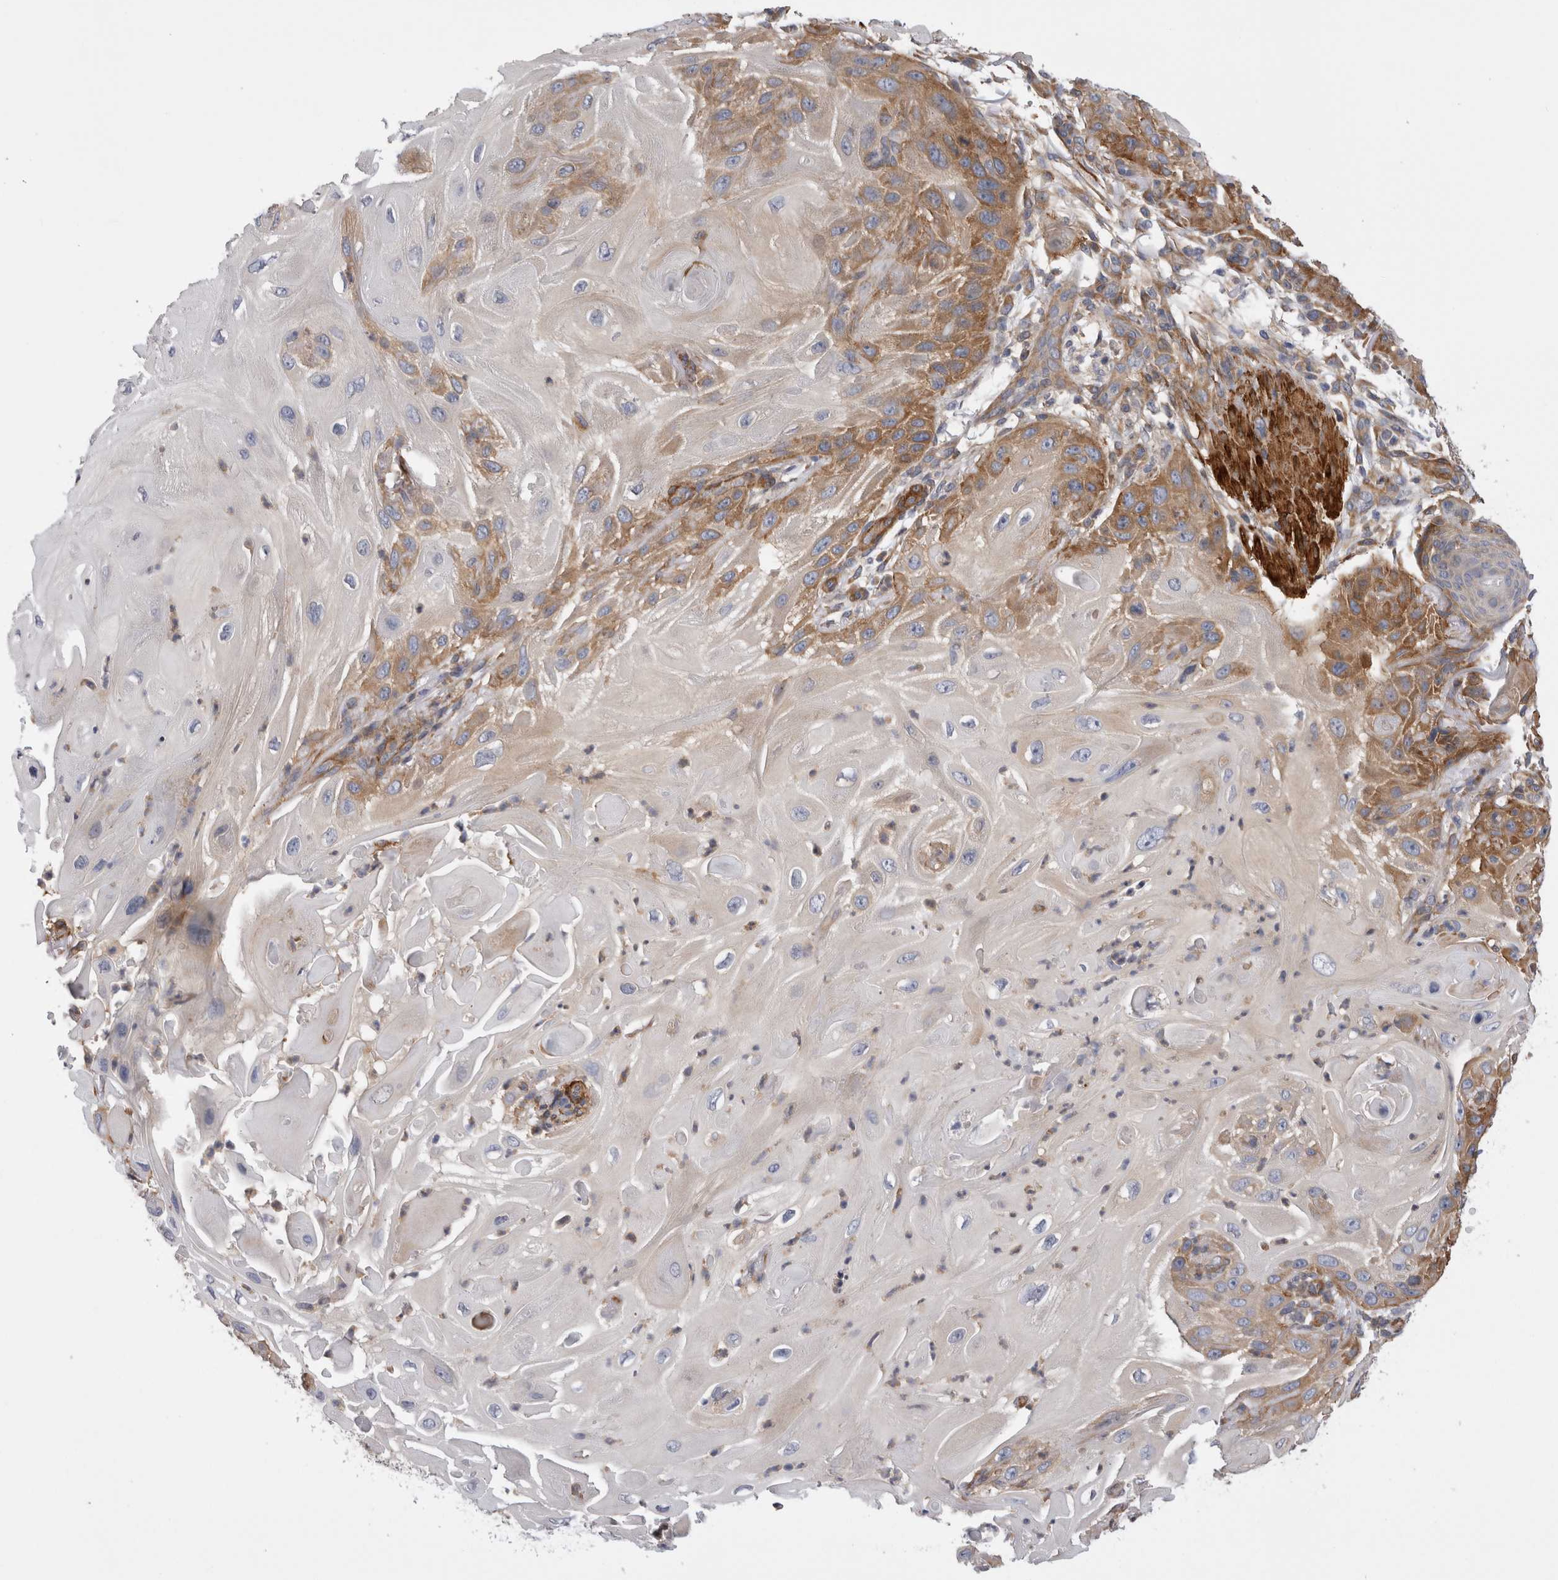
{"staining": {"intensity": "moderate", "quantity": "<25%", "location": "cytoplasmic/membranous"}, "tissue": "skin cancer", "cell_type": "Tumor cells", "image_type": "cancer", "snomed": [{"axis": "morphology", "description": "Squamous cell carcinoma, NOS"}, {"axis": "topography", "description": "Skin"}], "caption": "Moderate cytoplasmic/membranous expression is present in about <25% of tumor cells in skin cancer (squamous cell carcinoma).", "gene": "EPRS1", "patient": {"sex": "female", "age": 77}}